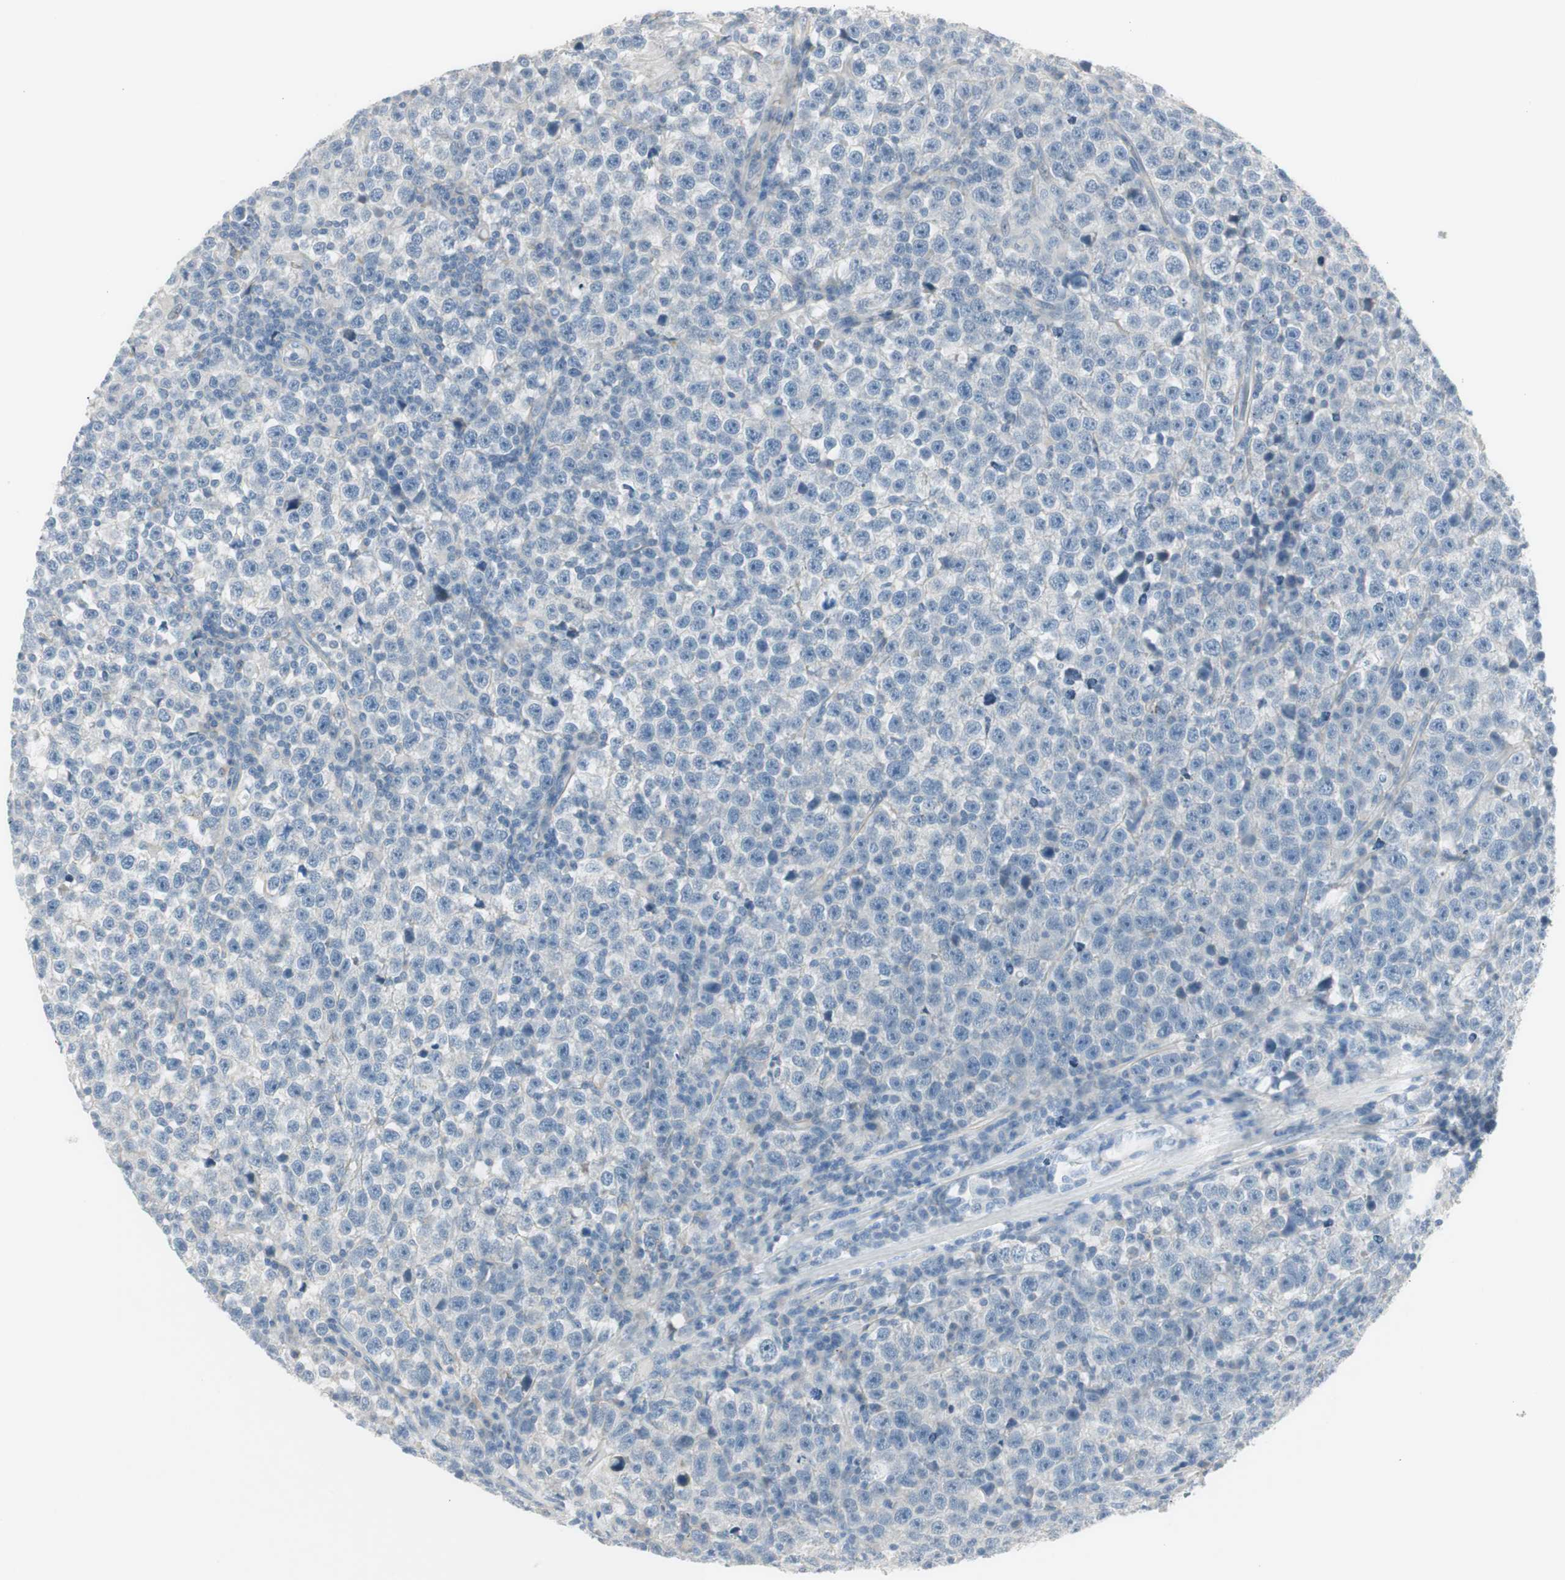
{"staining": {"intensity": "negative", "quantity": "none", "location": "none"}, "tissue": "testis cancer", "cell_type": "Tumor cells", "image_type": "cancer", "snomed": [{"axis": "morphology", "description": "Seminoma, NOS"}, {"axis": "topography", "description": "Testis"}], "caption": "Tumor cells show no significant protein staining in testis cancer.", "gene": "CACNA2D1", "patient": {"sex": "male", "age": 43}}